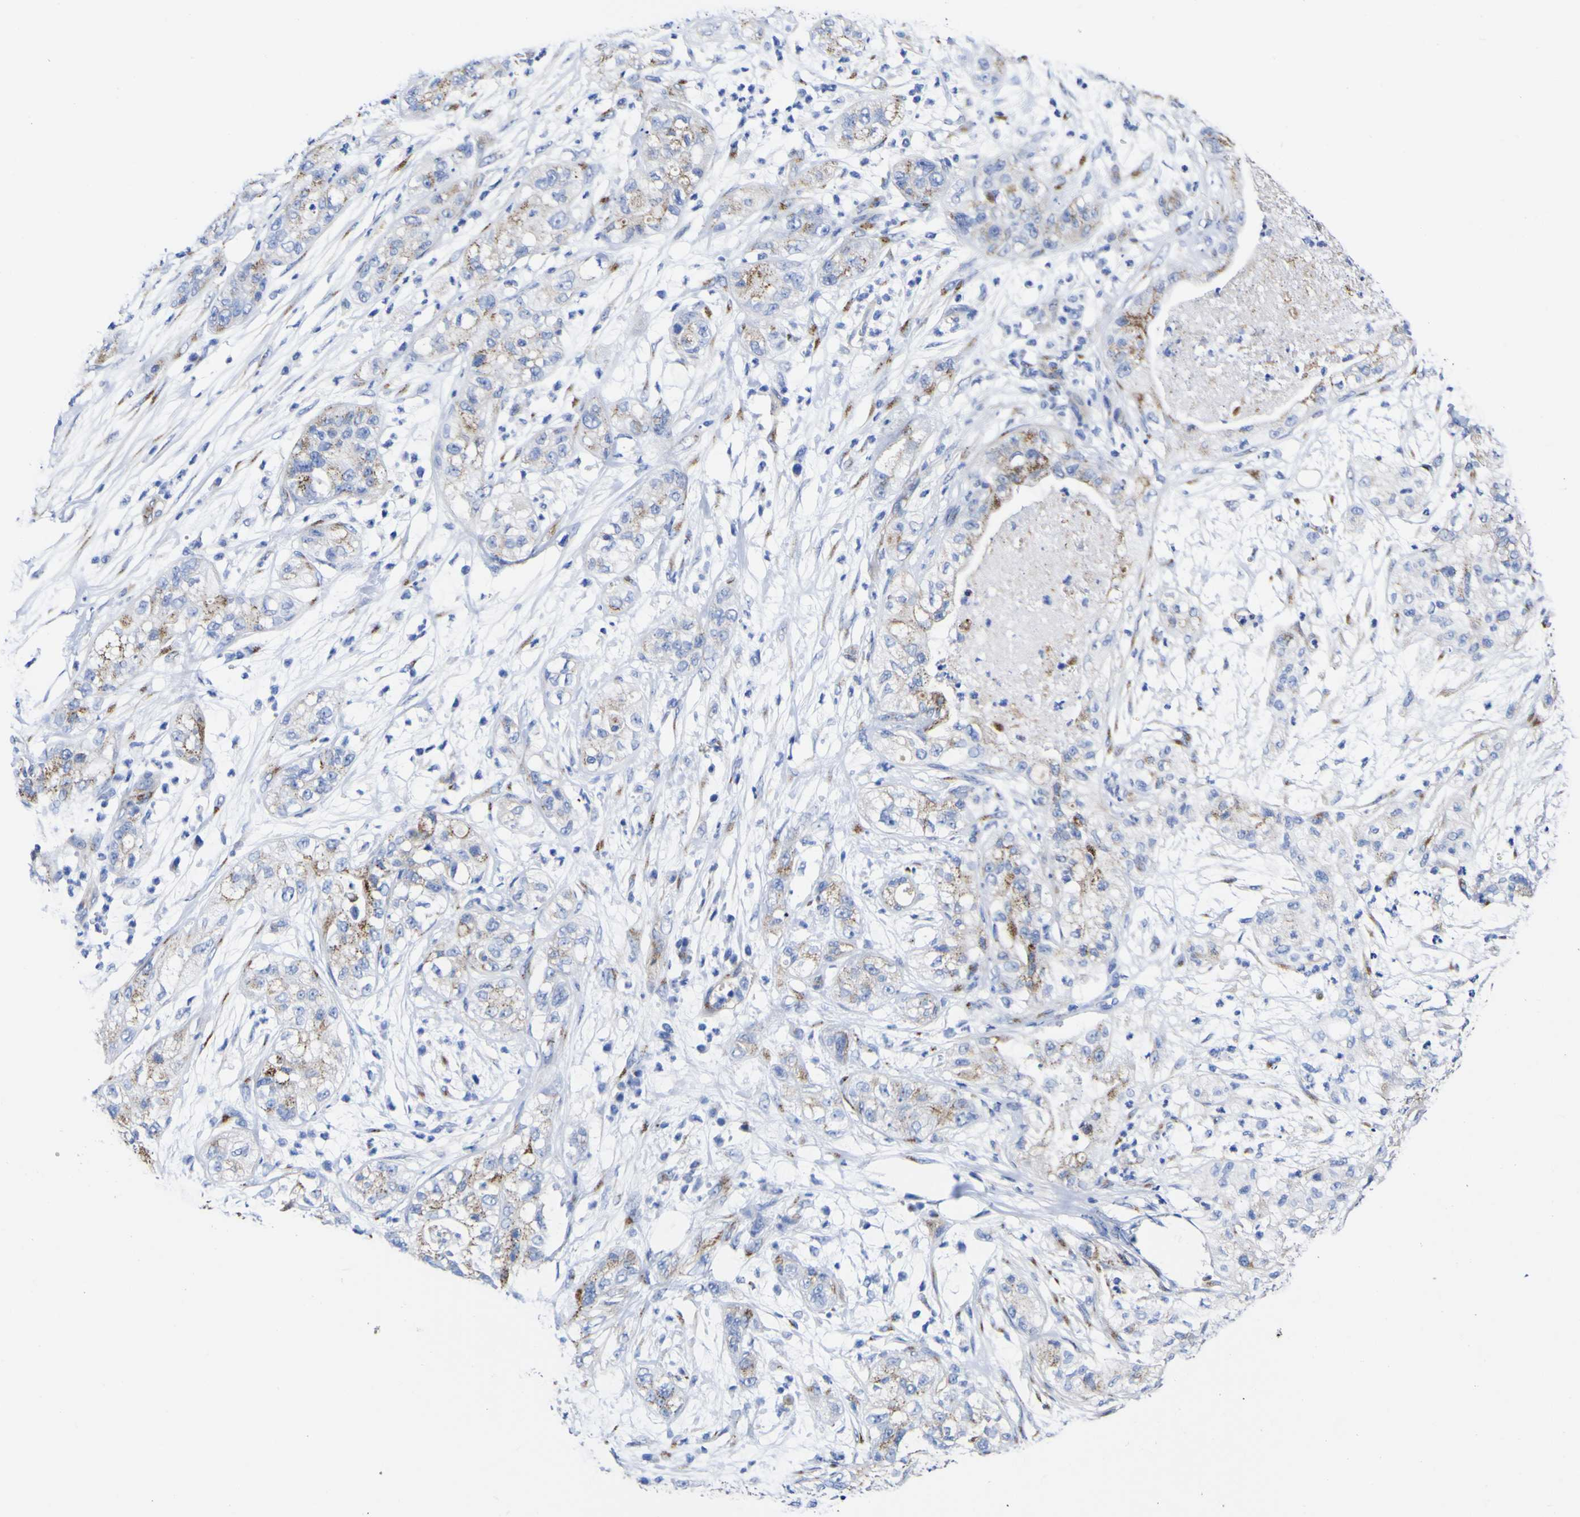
{"staining": {"intensity": "weak", "quantity": "25%-75%", "location": "cytoplasmic/membranous"}, "tissue": "pancreatic cancer", "cell_type": "Tumor cells", "image_type": "cancer", "snomed": [{"axis": "morphology", "description": "Adenocarcinoma, NOS"}, {"axis": "topography", "description": "Pancreas"}], "caption": "DAB immunohistochemical staining of human pancreatic adenocarcinoma shows weak cytoplasmic/membranous protein expression in about 25%-75% of tumor cells. Nuclei are stained in blue.", "gene": "GOLM1", "patient": {"sex": "female", "age": 78}}